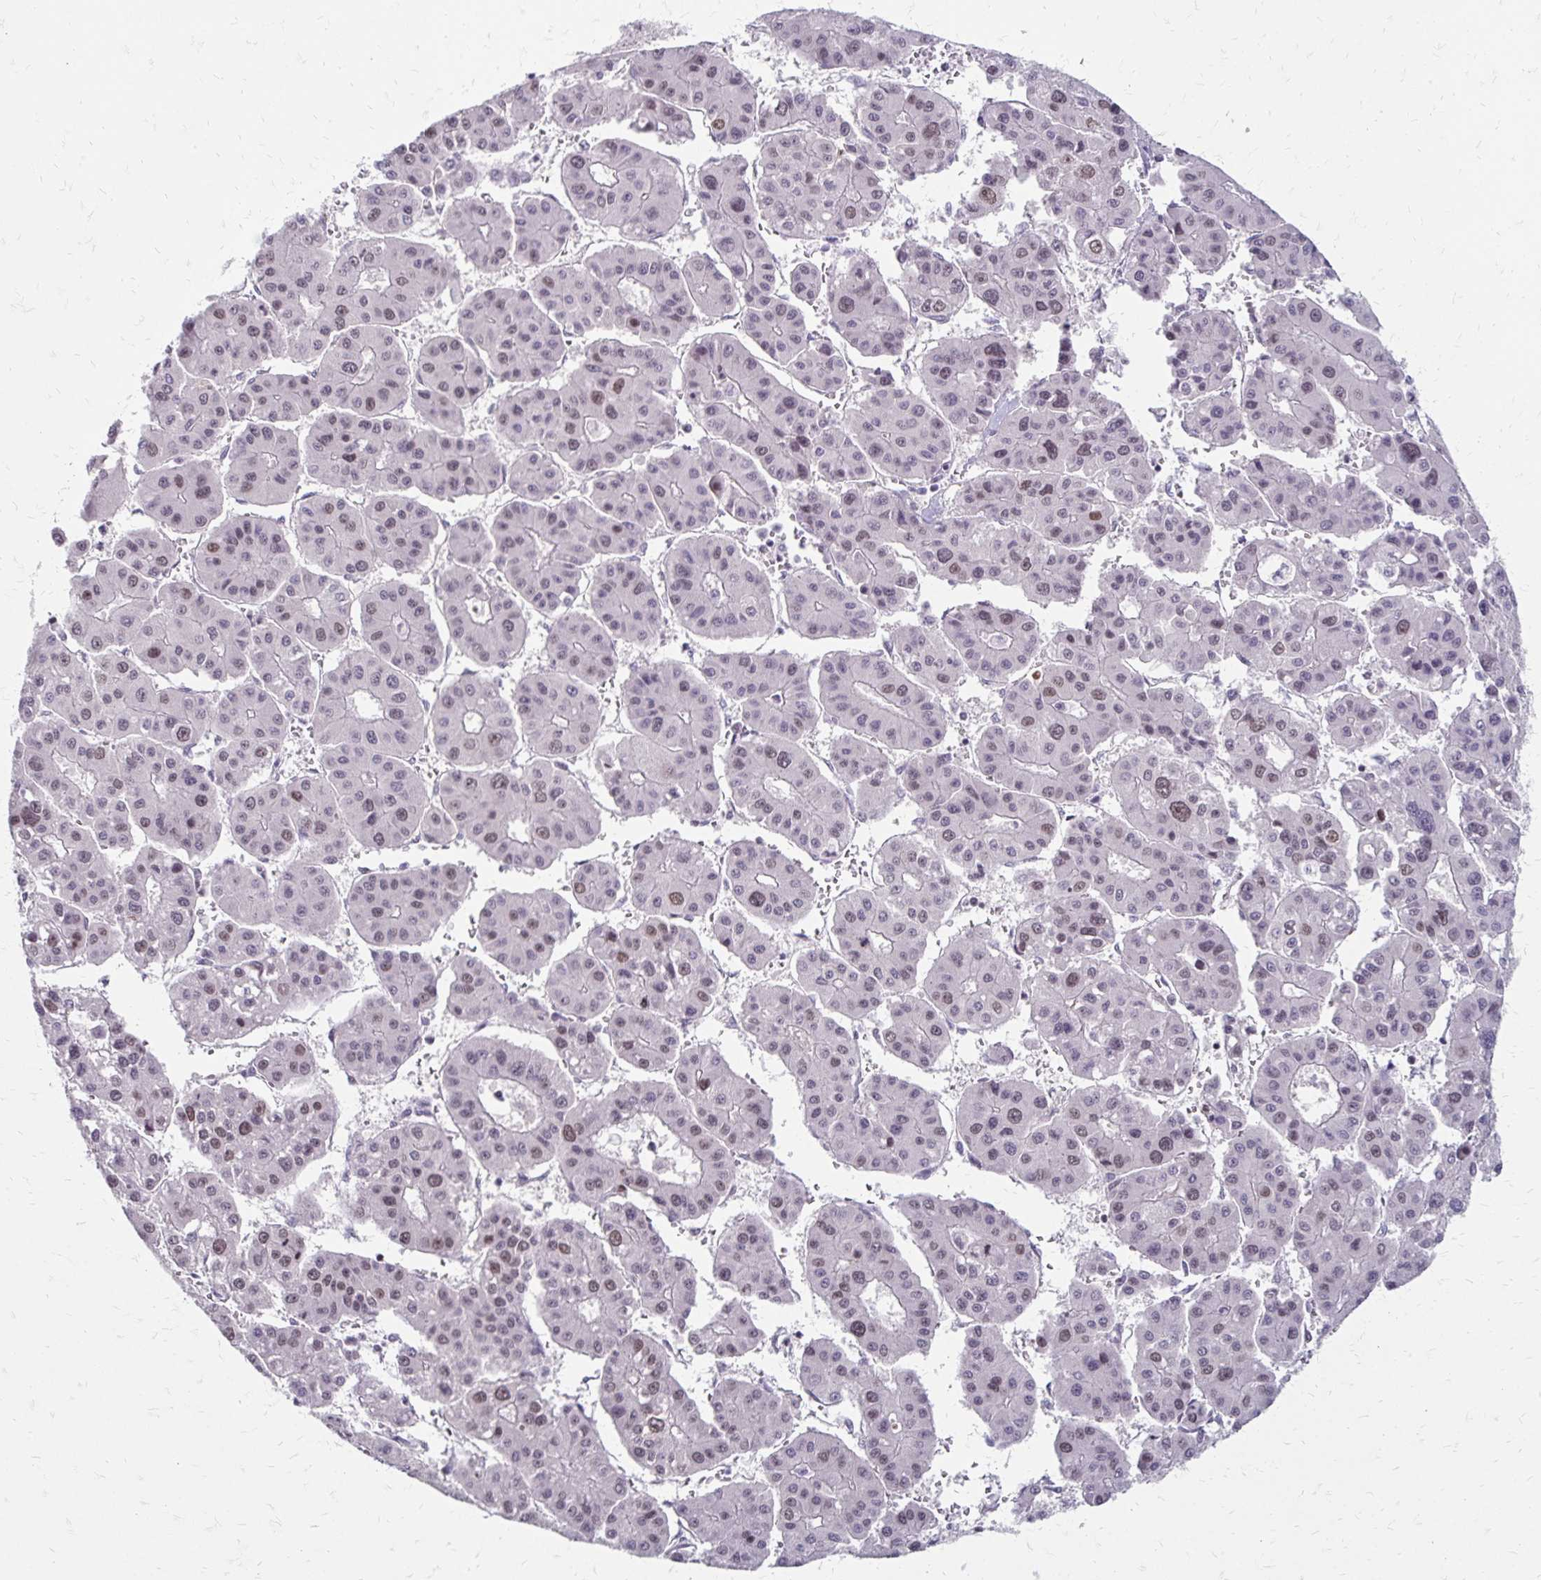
{"staining": {"intensity": "weak", "quantity": ">75%", "location": "nuclear"}, "tissue": "liver cancer", "cell_type": "Tumor cells", "image_type": "cancer", "snomed": [{"axis": "morphology", "description": "Carcinoma, Hepatocellular, NOS"}, {"axis": "topography", "description": "Liver"}], "caption": "This is a micrograph of immunohistochemistry (IHC) staining of liver hepatocellular carcinoma, which shows weak staining in the nuclear of tumor cells.", "gene": "EED", "patient": {"sex": "male", "age": 73}}